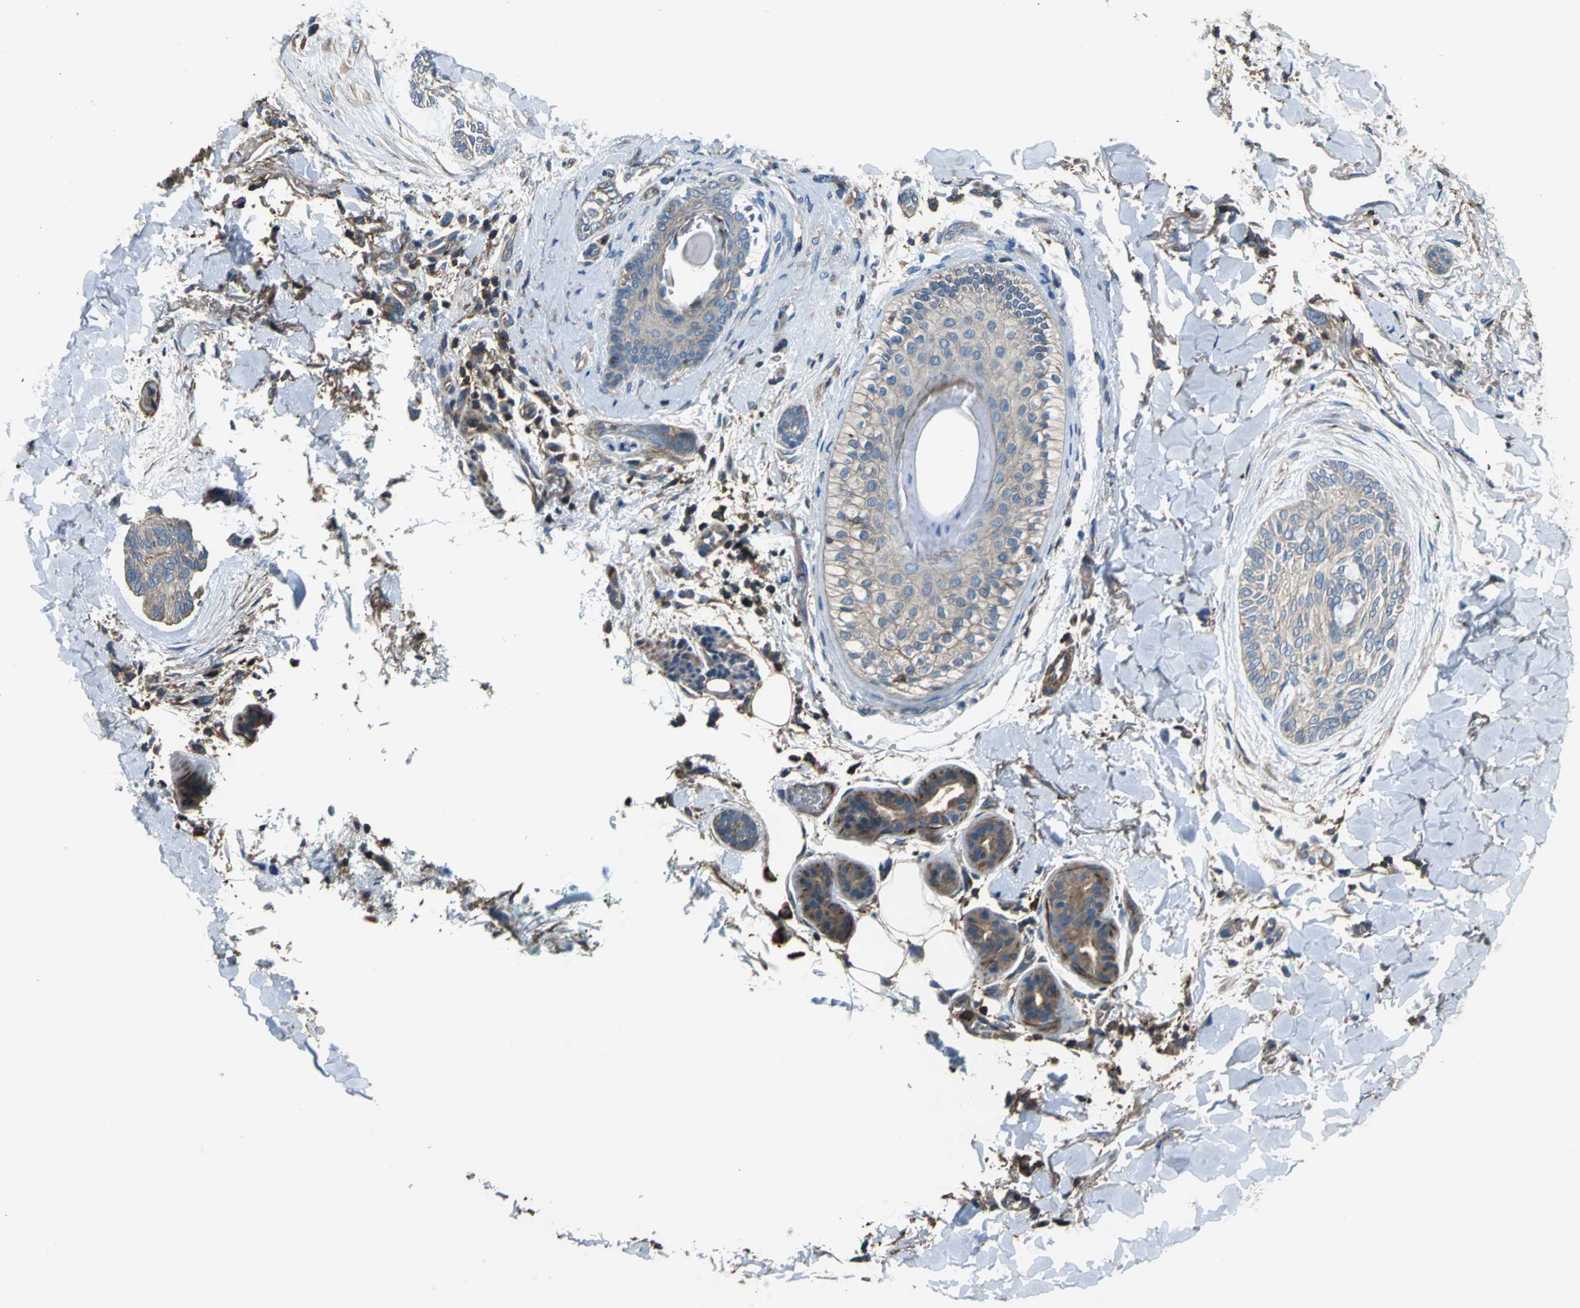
{"staining": {"intensity": "moderate", "quantity": ">75%", "location": "cytoplasmic/membranous"}, "tissue": "skin cancer", "cell_type": "Tumor cells", "image_type": "cancer", "snomed": [{"axis": "morphology", "description": "Normal tissue, NOS"}, {"axis": "morphology", "description": "Basal cell carcinoma"}, {"axis": "topography", "description": "Skin"}], "caption": "This is a photomicrograph of immunohistochemistry (IHC) staining of skin cancer, which shows moderate staining in the cytoplasmic/membranous of tumor cells.", "gene": "PARVA", "patient": {"sex": "female", "age": 71}}